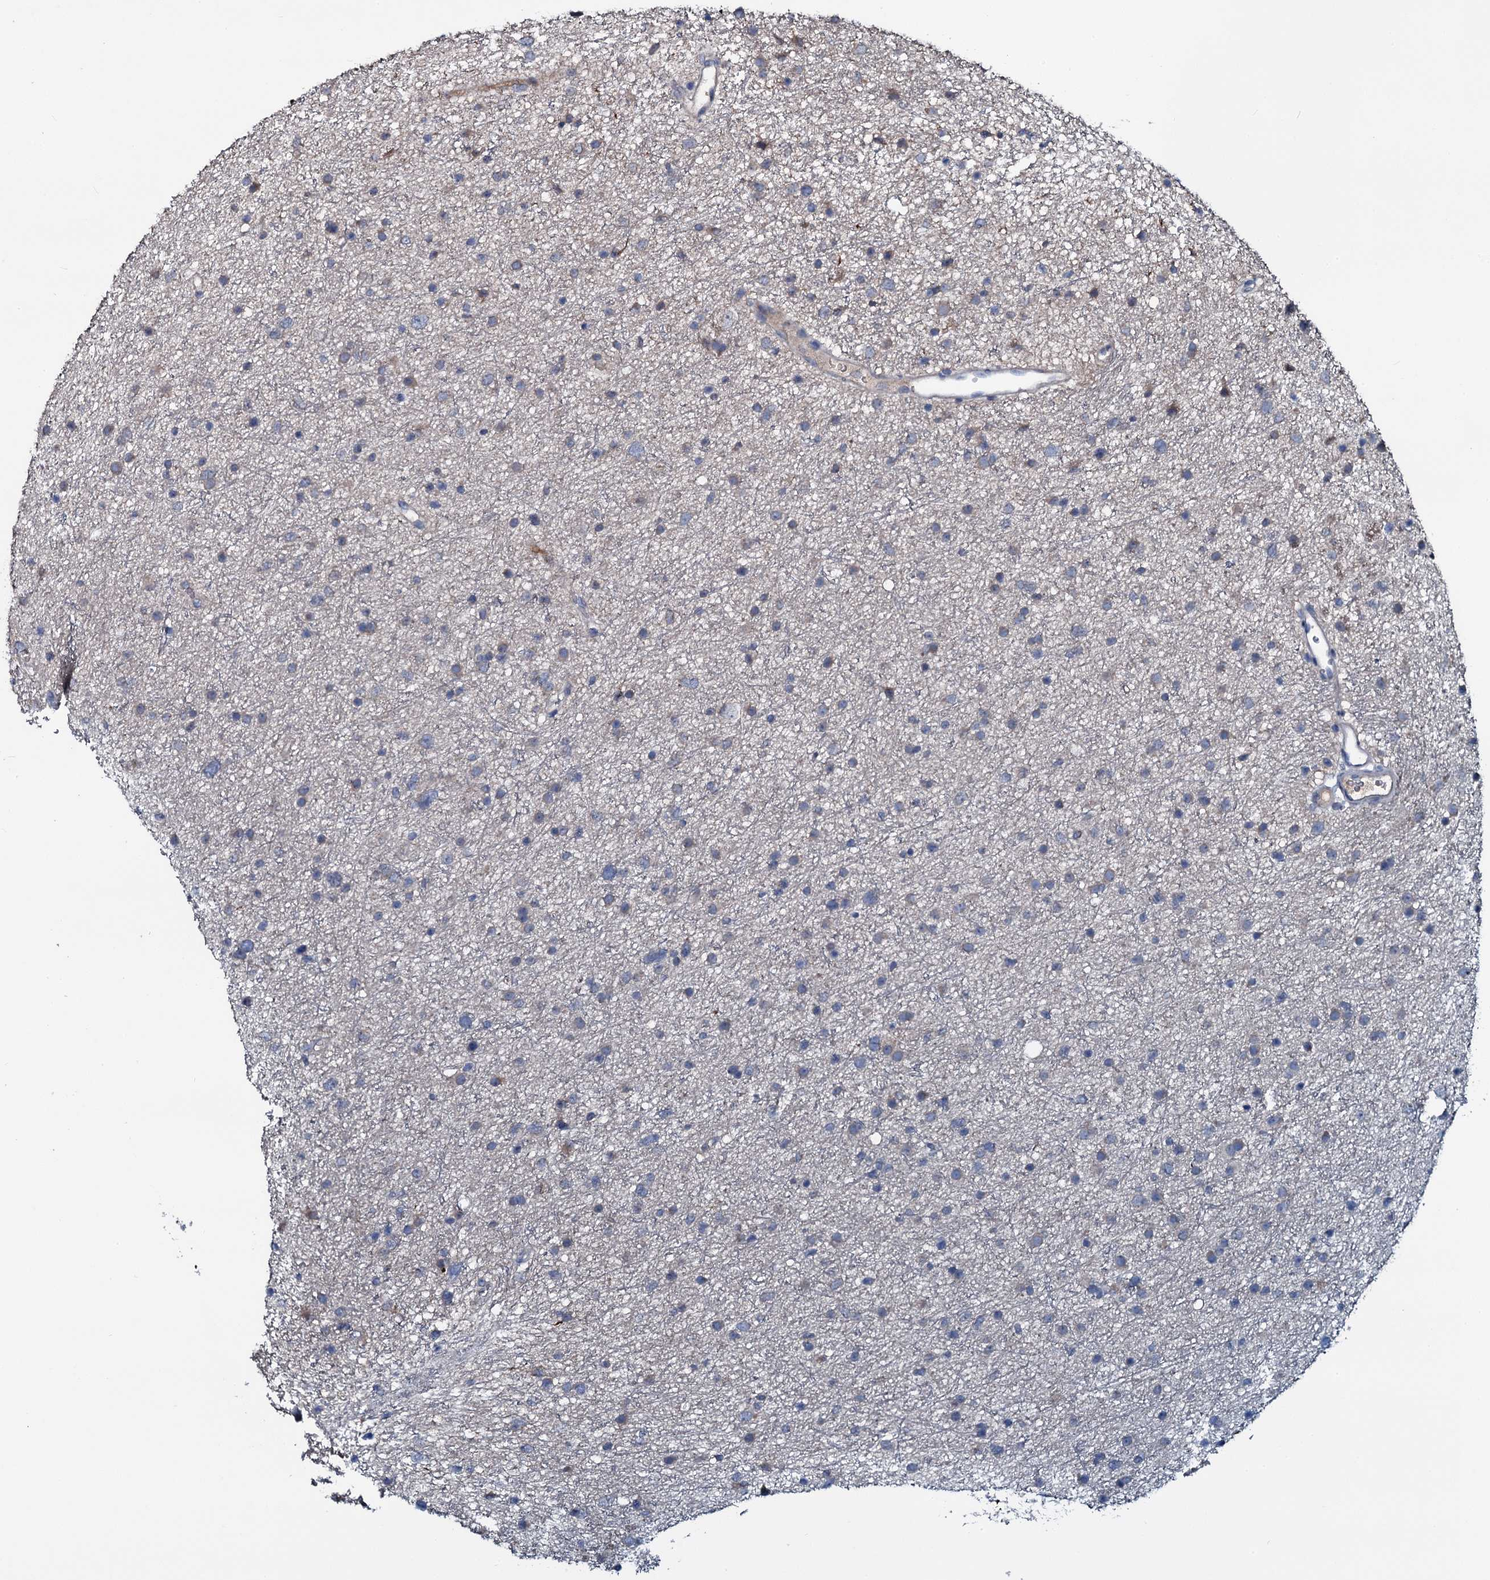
{"staining": {"intensity": "negative", "quantity": "none", "location": "none"}, "tissue": "glioma", "cell_type": "Tumor cells", "image_type": "cancer", "snomed": [{"axis": "morphology", "description": "Glioma, malignant, Low grade"}, {"axis": "topography", "description": "Cerebral cortex"}], "caption": "An immunohistochemistry (IHC) micrograph of glioma is shown. There is no staining in tumor cells of glioma. (Immunohistochemistry, brightfield microscopy, high magnification).", "gene": "IL12B", "patient": {"sex": "female", "age": 39}}